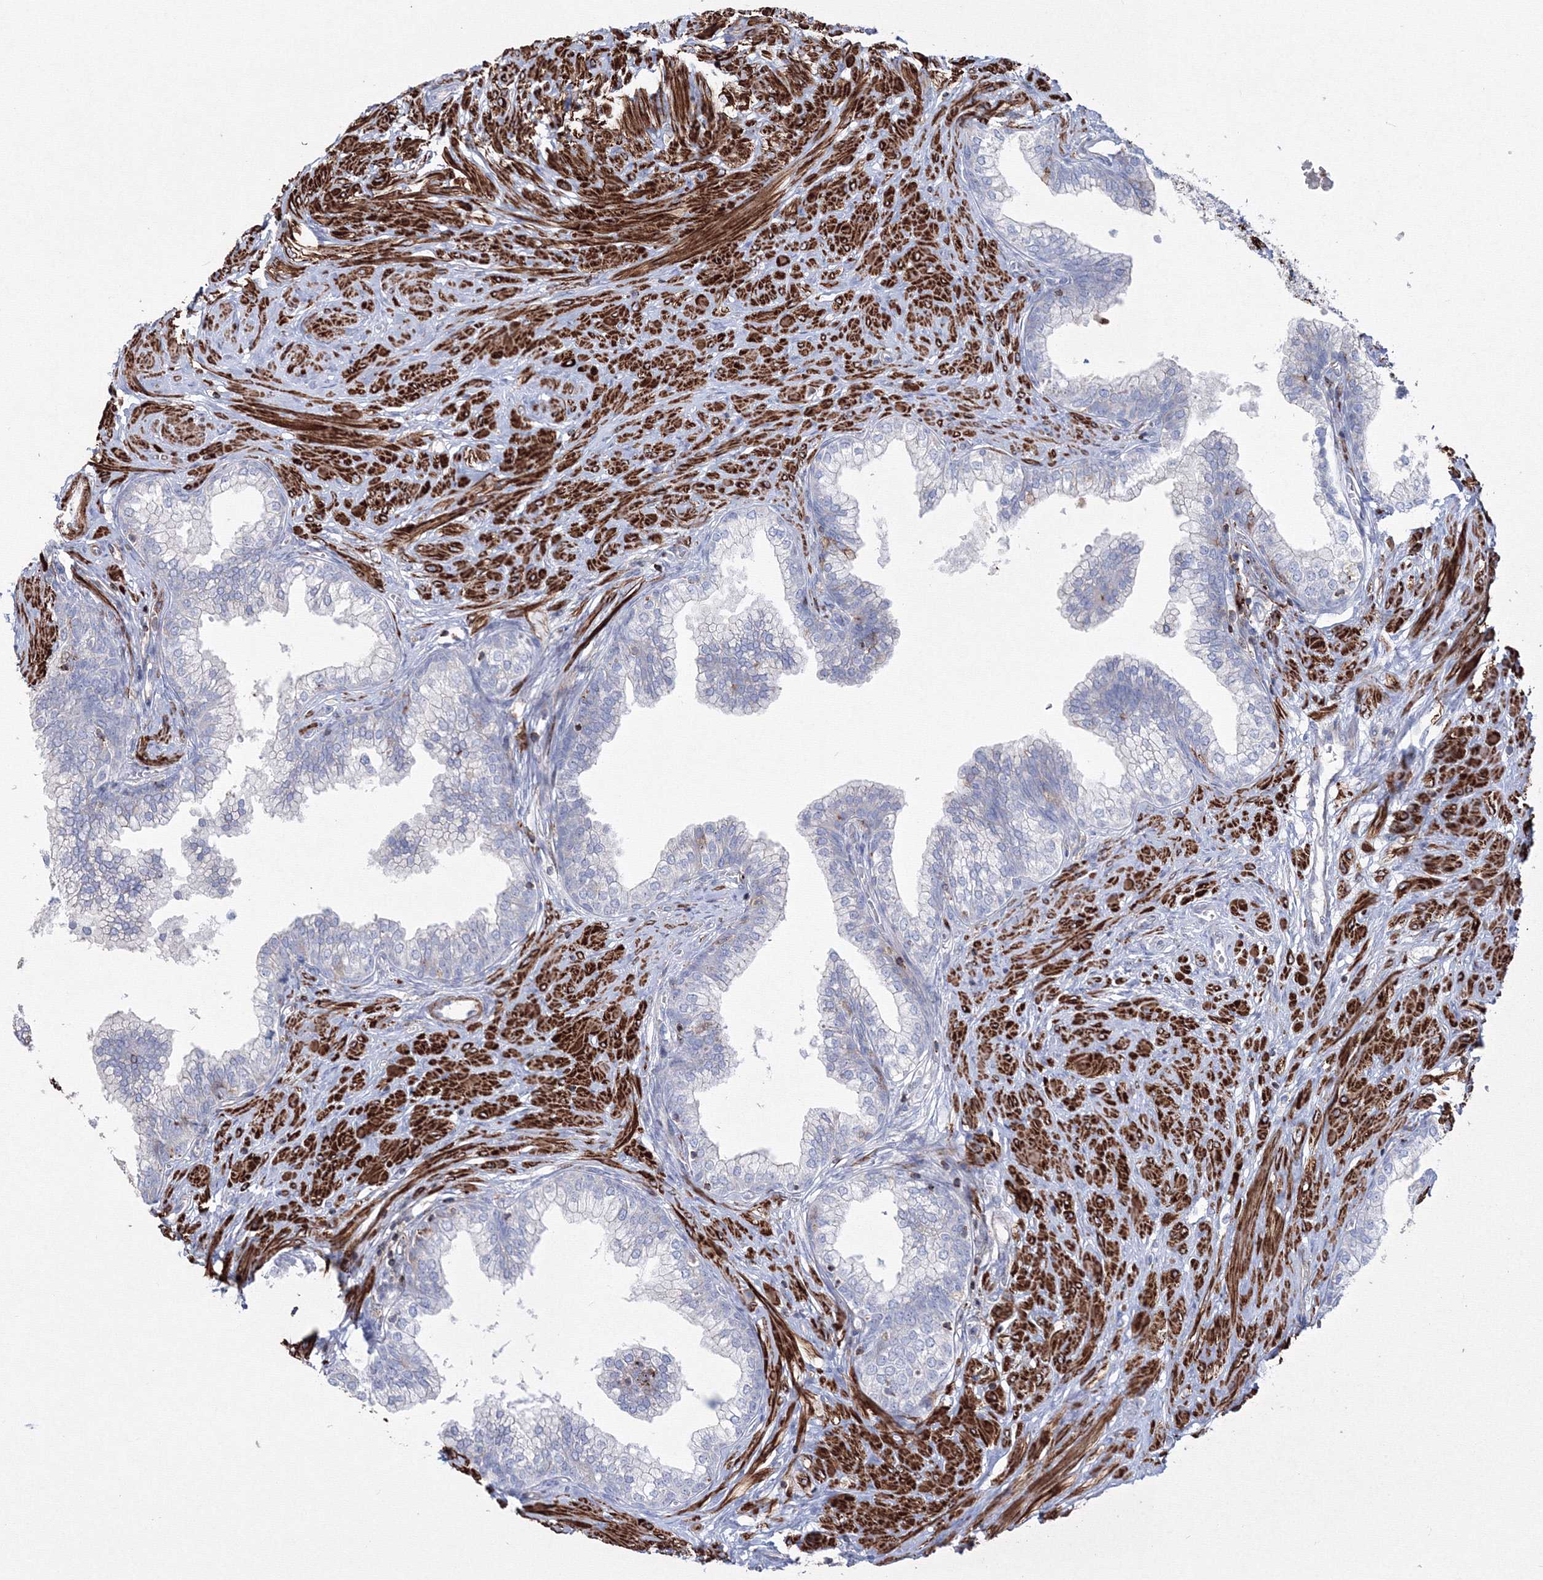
{"staining": {"intensity": "moderate", "quantity": "<25%", "location": "cytoplasmic/membranous"}, "tissue": "prostate", "cell_type": "Glandular cells", "image_type": "normal", "snomed": [{"axis": "morphology", "description": "Normal tissue, NOS"}, {"axis": "morphology", "description": "Urothelial carcinoma, Low grade"}, {"axis": "topography", "description": "Urinary bladder"}, {"axis": "topography", "description": "Prostate"}], "caption": "The micrograph demonstrates immunohistochemical staining of normal prostate. There is moderate cytoplasmic/membranous expression is present in about <25% of glandular cells.", "gene": "GPR82", "patient": {"sex": "male", "age": 60}}